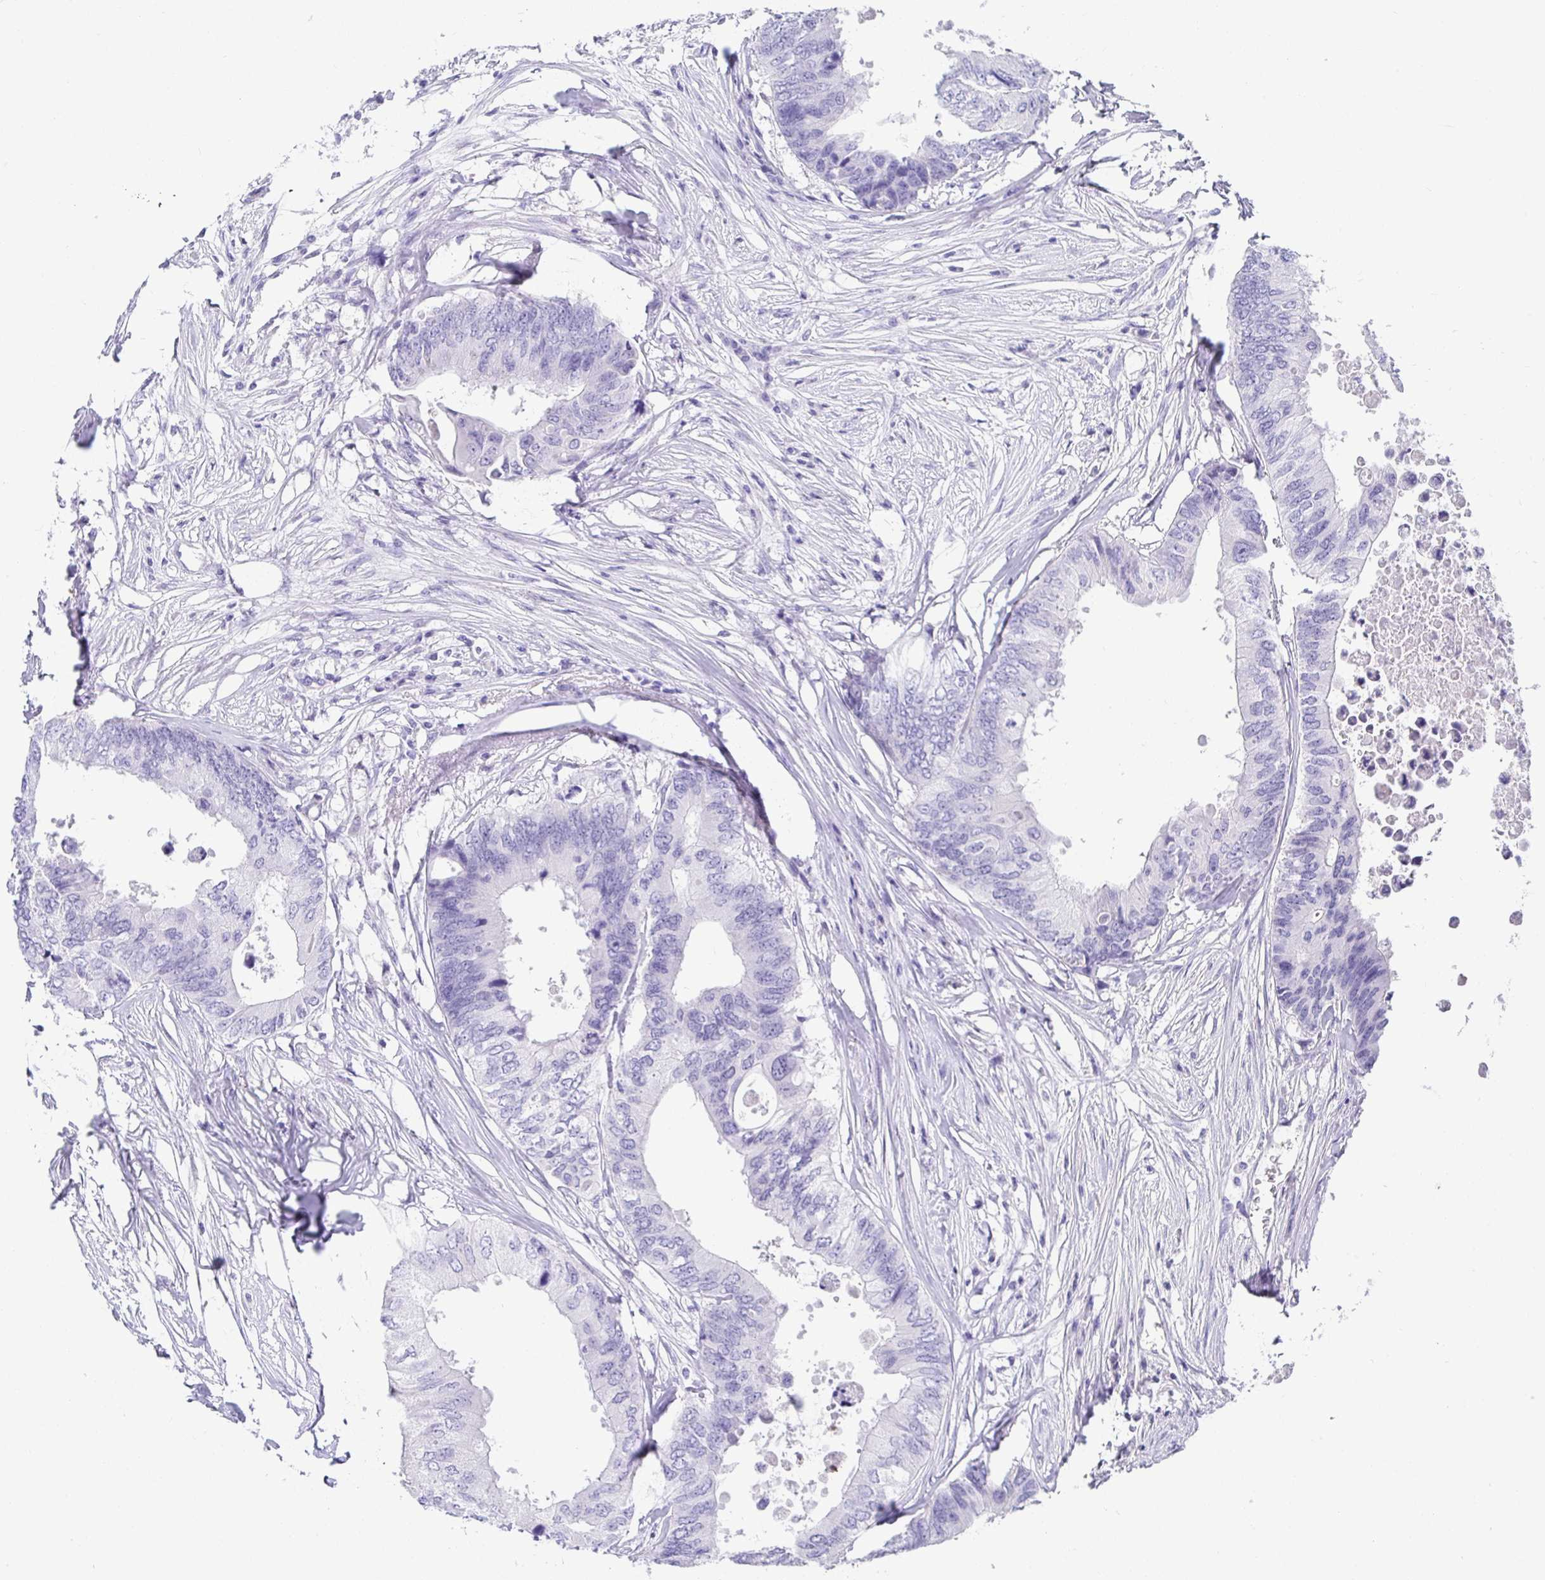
{"staining": {"intensity": "negative", "quantity": "none", "location": "none"}, "tissue": "colorectal cancer", "cell_type": "Tumor cells", "image_type": "cancer", "snomed": [{"axis": "morphology", "description": "Adenocarcinoma, NOS"}, {"axis": "topography", "description": "Colon"}], "caption": "IHC of colorectal adenocarcinoma demonstrates no staining in tumor cells.", "gene": "TMEM241", "patient": {"sex": "male", "age": 71}}